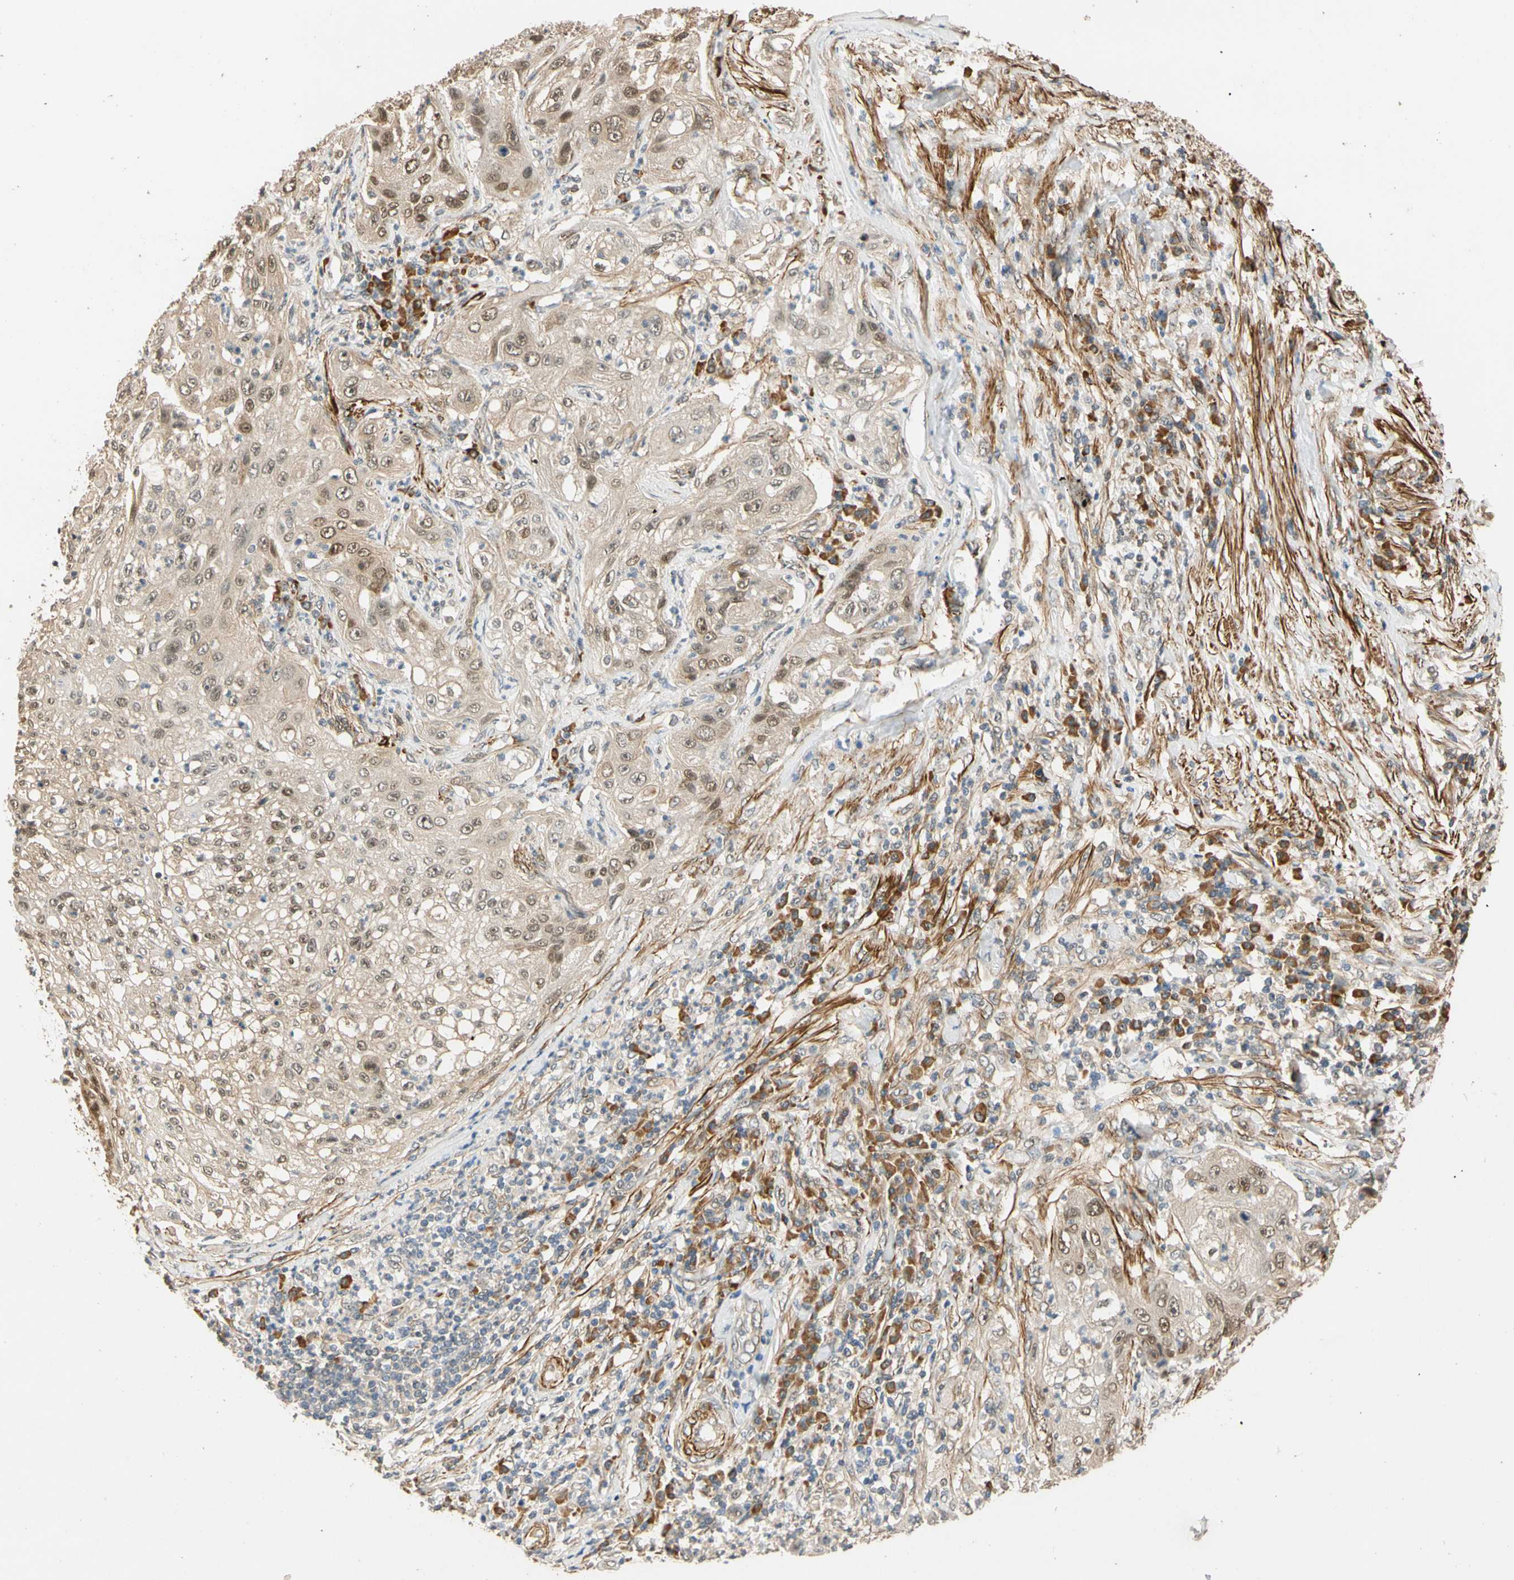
{"staining": {"intensity": "moderate", "quantity": "25%-75%", "location": "nuclear"}, "tissue": "lung cancer", "cell_type": "Tumor cells", "image_type": "cancer", "snomed": [{"axis": "morphology", "description": "Inflammation, NOS"}, {"axis": "morphology", "description": "Squamous cell carcinoma, NOS"}, {"axis": "topography", "description": "Lymph node"}, {"axis": "topography", "description": "Soft tissue"}, {"axis": "topography", "description": "Lung"}], "caption": "This photomicrograph reveals immunohistochemistry (IHC) staining of lung cancer, with medium moderate nuclear positivity in about 25%-75% of tumor cells.", "gene": "QSER1", "patient": {"sex": "male", "age": 66}}